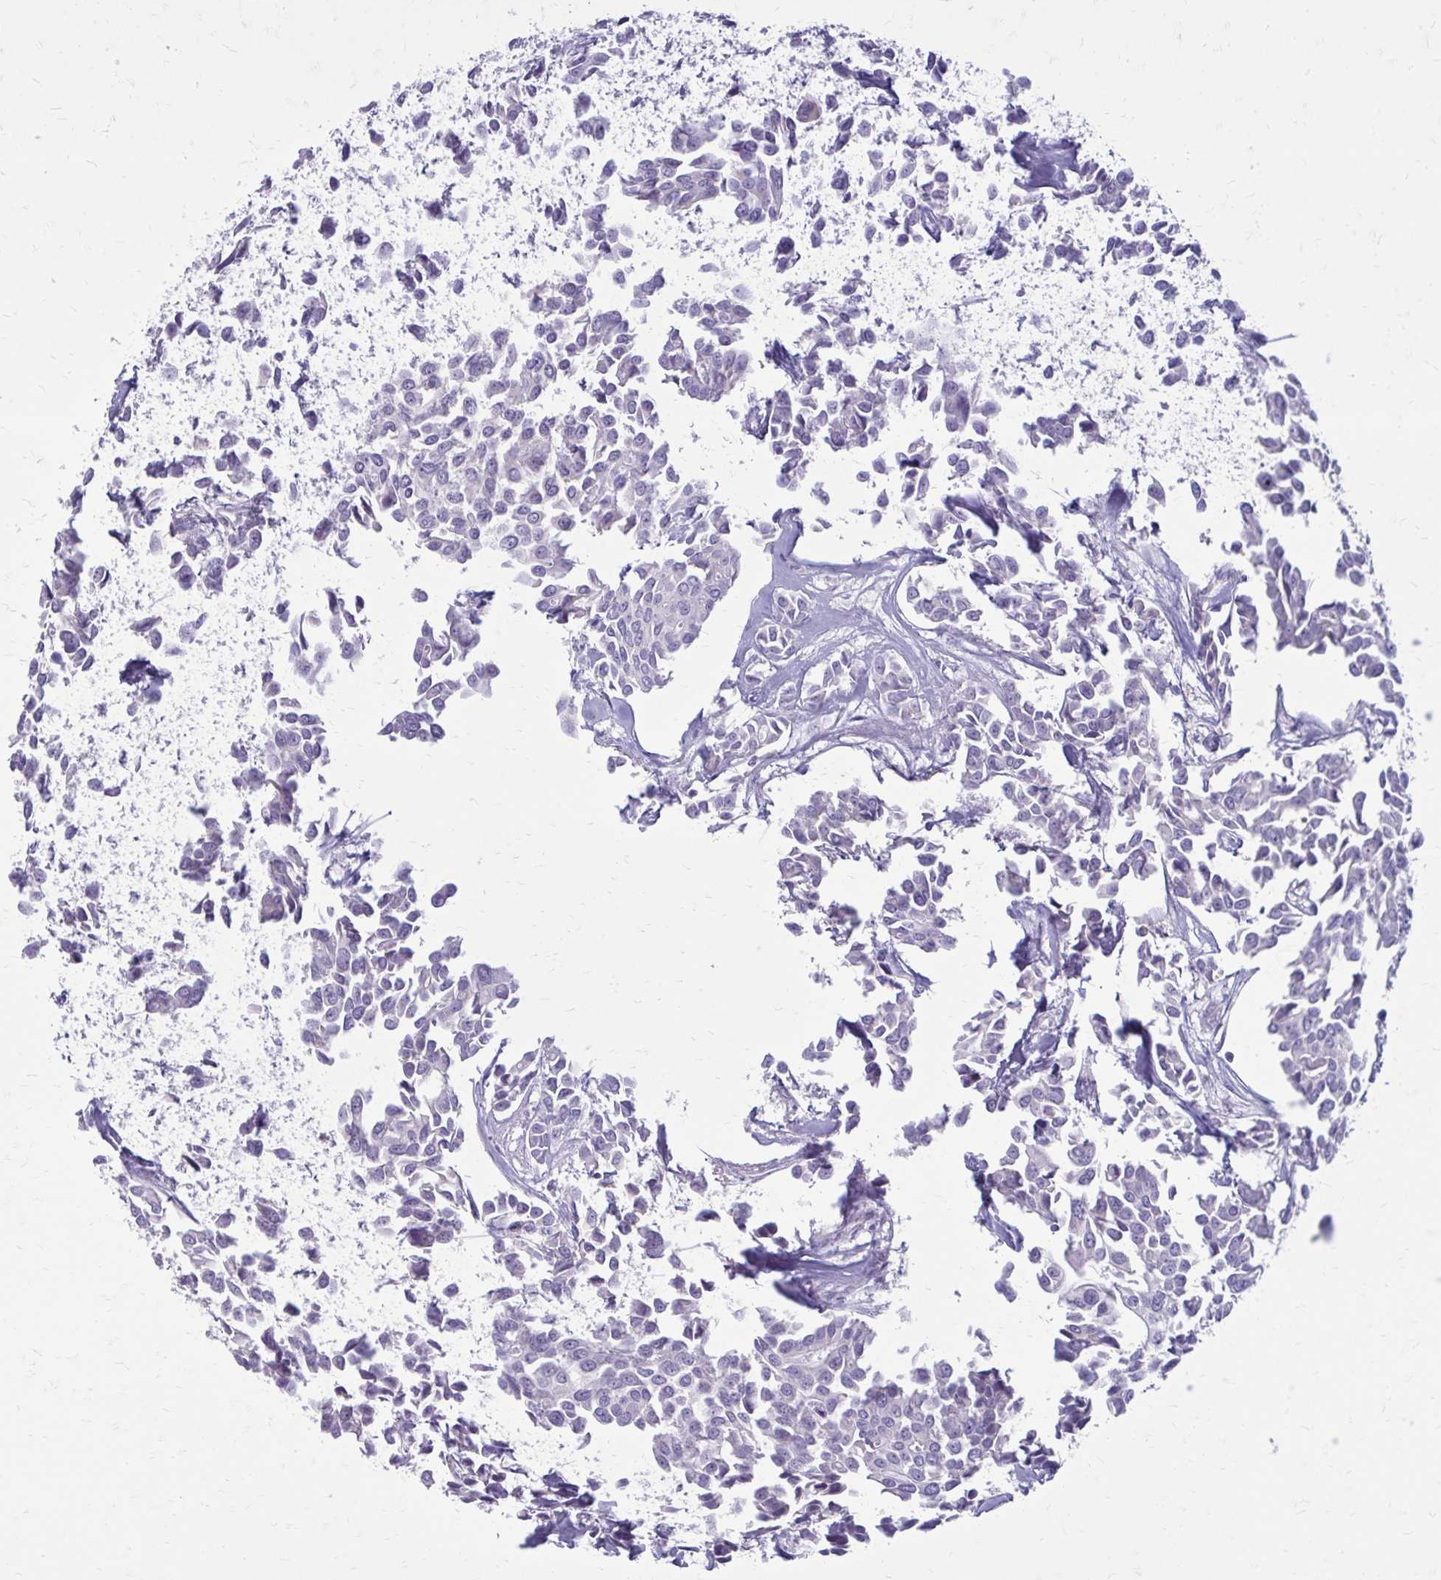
{"staining": {"intensity": "negative", "quantity": "none", "location": "none"}, "tissue": "breast cancer", "cell_type": "Tumor cells", "image_type": "cancer", "snomed": [{"axis": "morphology", "description": "Duct carcinoma"}, {"axis": "topography", "description": "Breast"}], "caption": "DAB (3,3'-diaminobenzidine) immunohistochemical staining of intraductal carcinoma (breast) reveals no significant expression in tumor cells. Nuclei are stained in blue.", "gene": "GIGYF2", "patient": {"sex": "female", "age": 54}}